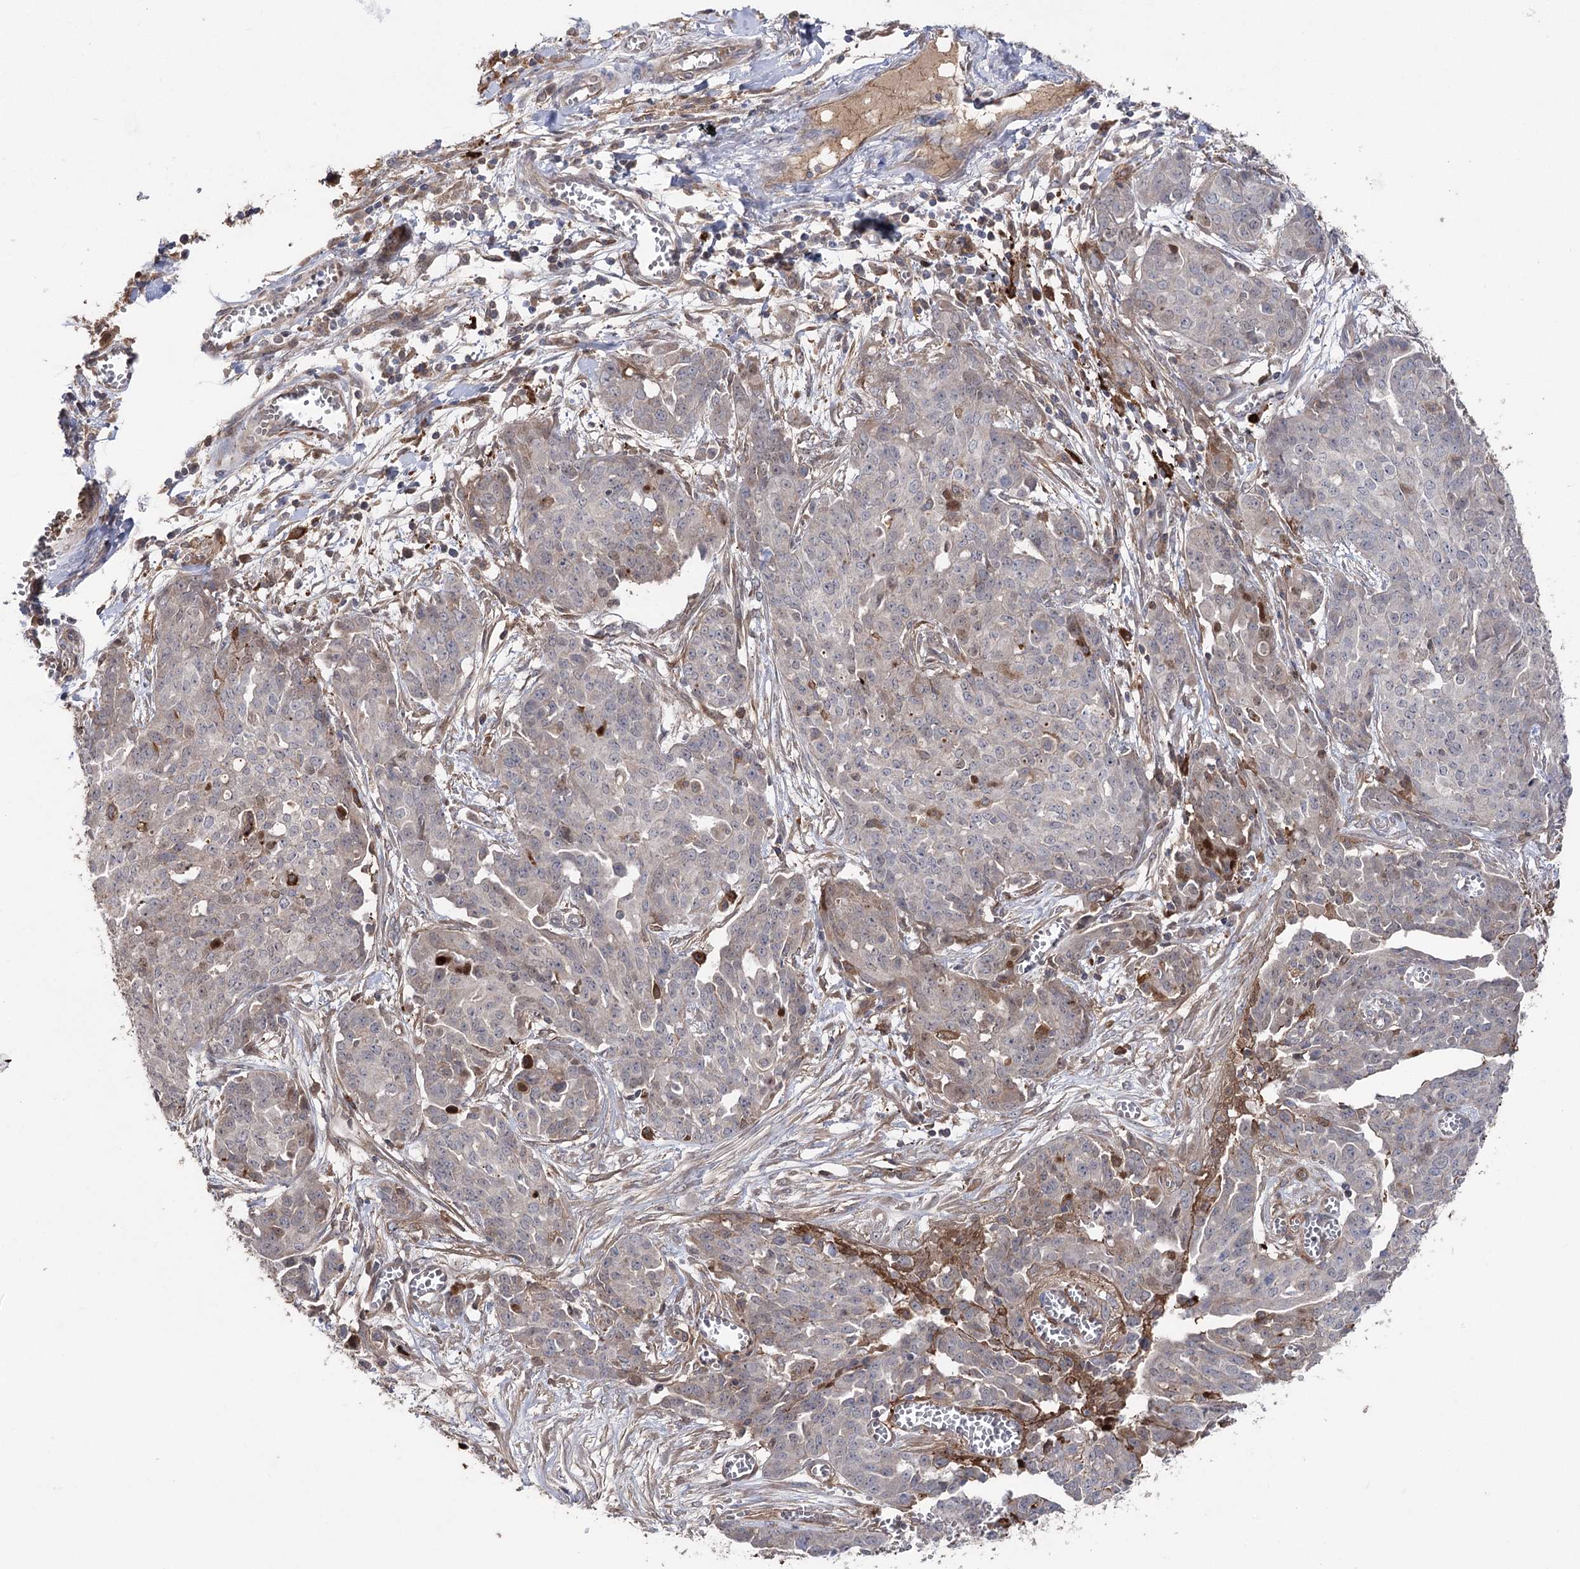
{"staining": {"intensity": "weak", "quantity": "<25%", "location": "cytoplasmic/membranous"}, "tissue": "ovarian cancer", "cell_type": "Tumor cells", "image_type": "cancer", "snomed": [{"axis": "morphology", "description": "Cystadenocarcinoma, serous, NOS"}, {"axis": "topography", "description": "Soft tissue"}, {"axis": "topography", "description": "Ovary"}], "caption": "Human ovarian serous cystadenocarcinoma stained for a protein using immunohistochemistry exhibits no staining in tumor cells.", "gene": "OTUD1", "patient": {"sex": "female", "age": 57}}